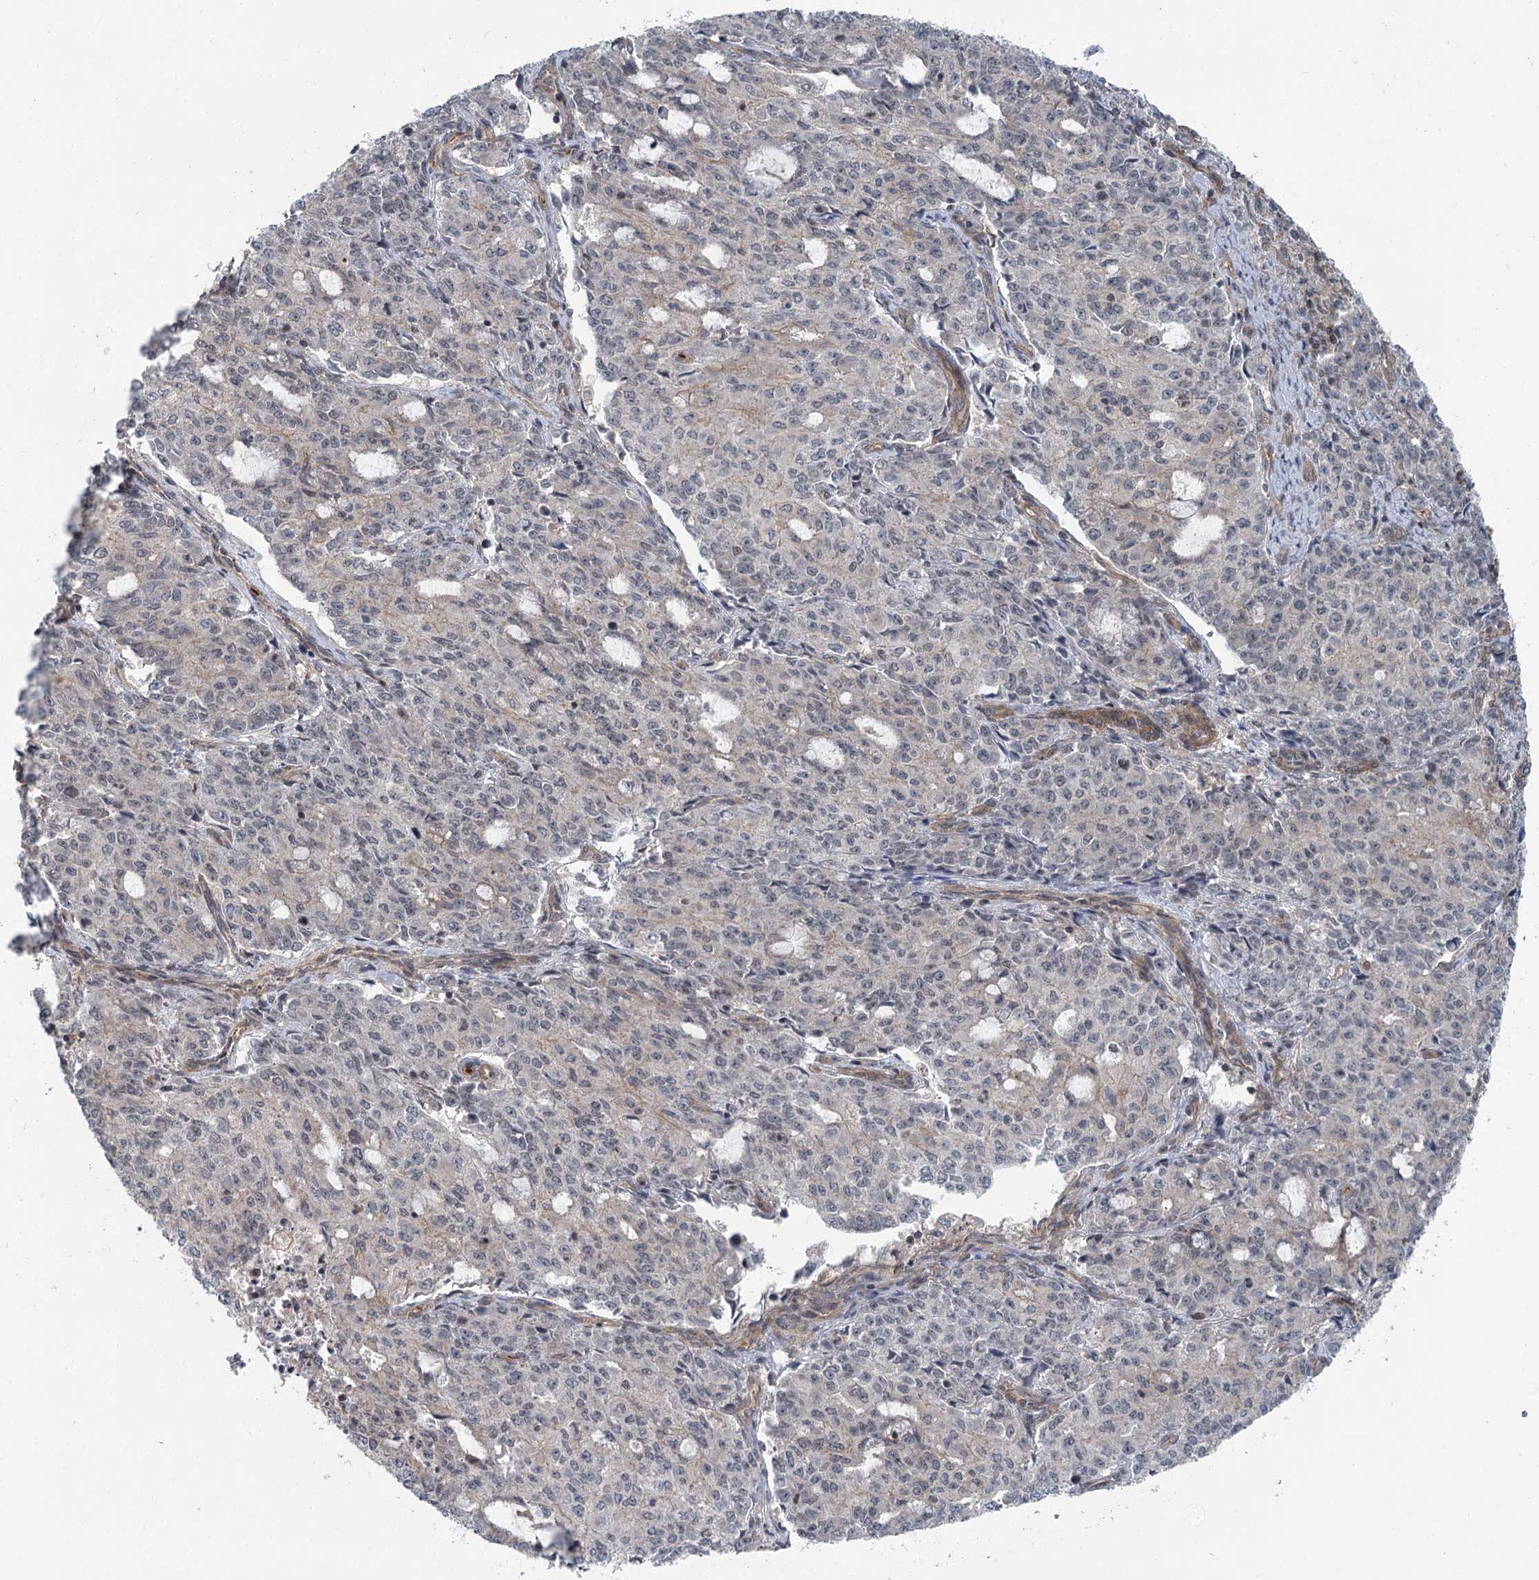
{"staining": {"intensity": "negative", "quantity": "none", "location": "none"}, "tissue": "endometrial cancer", "cell_type": "Tumor cells", "image_type": "cancer", "snomed": [{"axis": "morphology", "description": "Adenocarcinoma, NOS"}, {"axis": "topography", "description": "Endometrium"}], "caption": "IHC micrograph of human adenocarcinoma (endometrial) stained for a protein (brown), which displays no staining in tumor cells. (DAB (3,3'-diaminobenzidine) immunohistochemistry (IHC) visualized using brightfield microscopy, high magnification).", "gene": "IQSEC1", "patient": {"sex": "female", "age": 50}}